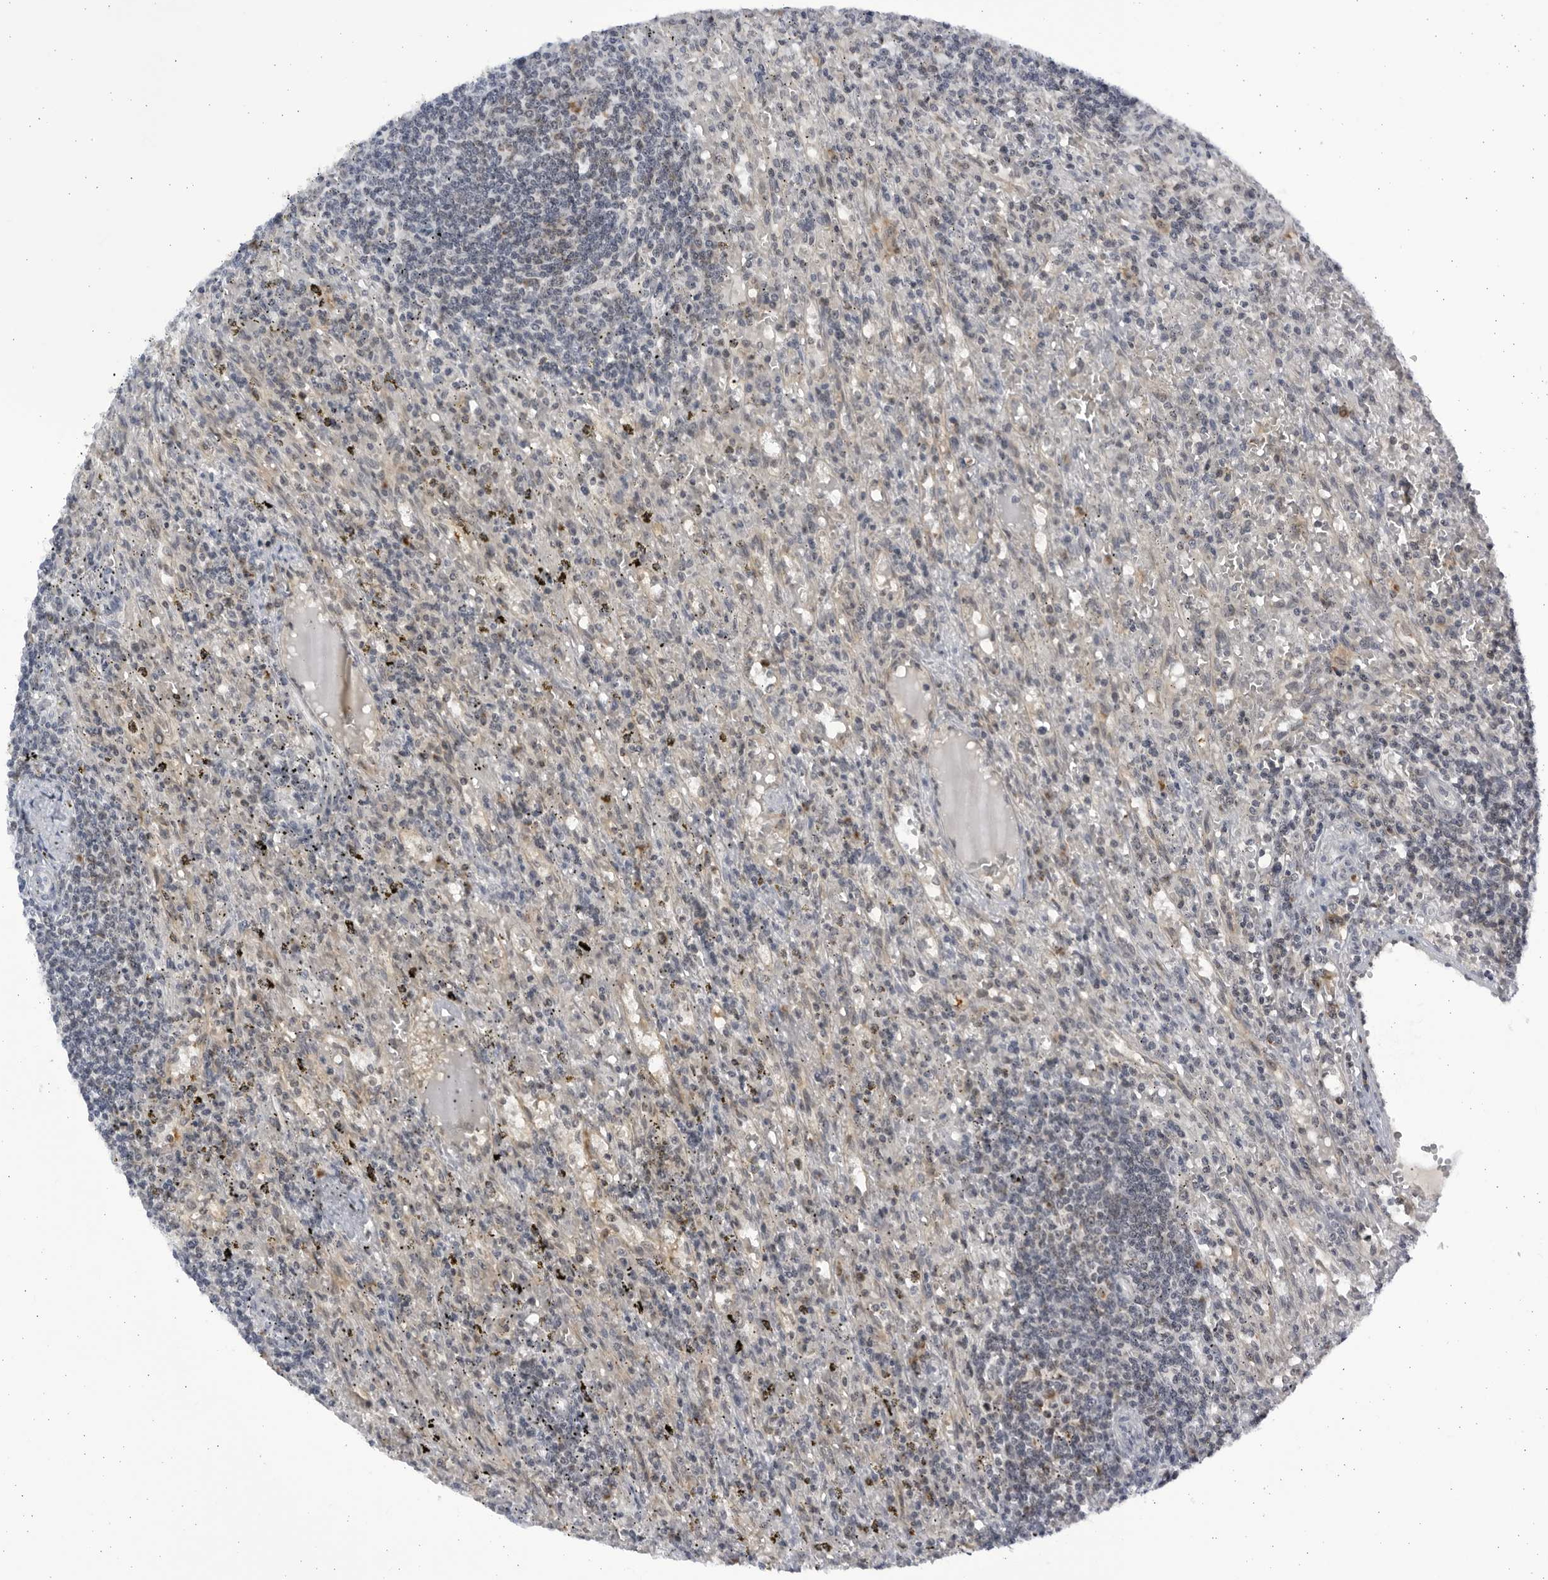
{"staining": {"intensity": "negative", "quantity": "none", "location": "none"}, "tissue": "lymphoma", "cell_type": "Tumor cells", "image_type": "cancer", "snomed": [{"axis": "morphology", "description": "Malignant lymphoma, non-Hodgkin's type, Low grade"}, {"axis": "topography", "description": "Spleen"}], "caption": "High power microscopy histopathology image of an IHC image of malignant lymphoma, non-Hodgkin's type (low-grade), revealing no significant staining in tumor cells.", "gene": "SLC25A22", "patient": {"sex": "male", "age": 76}}